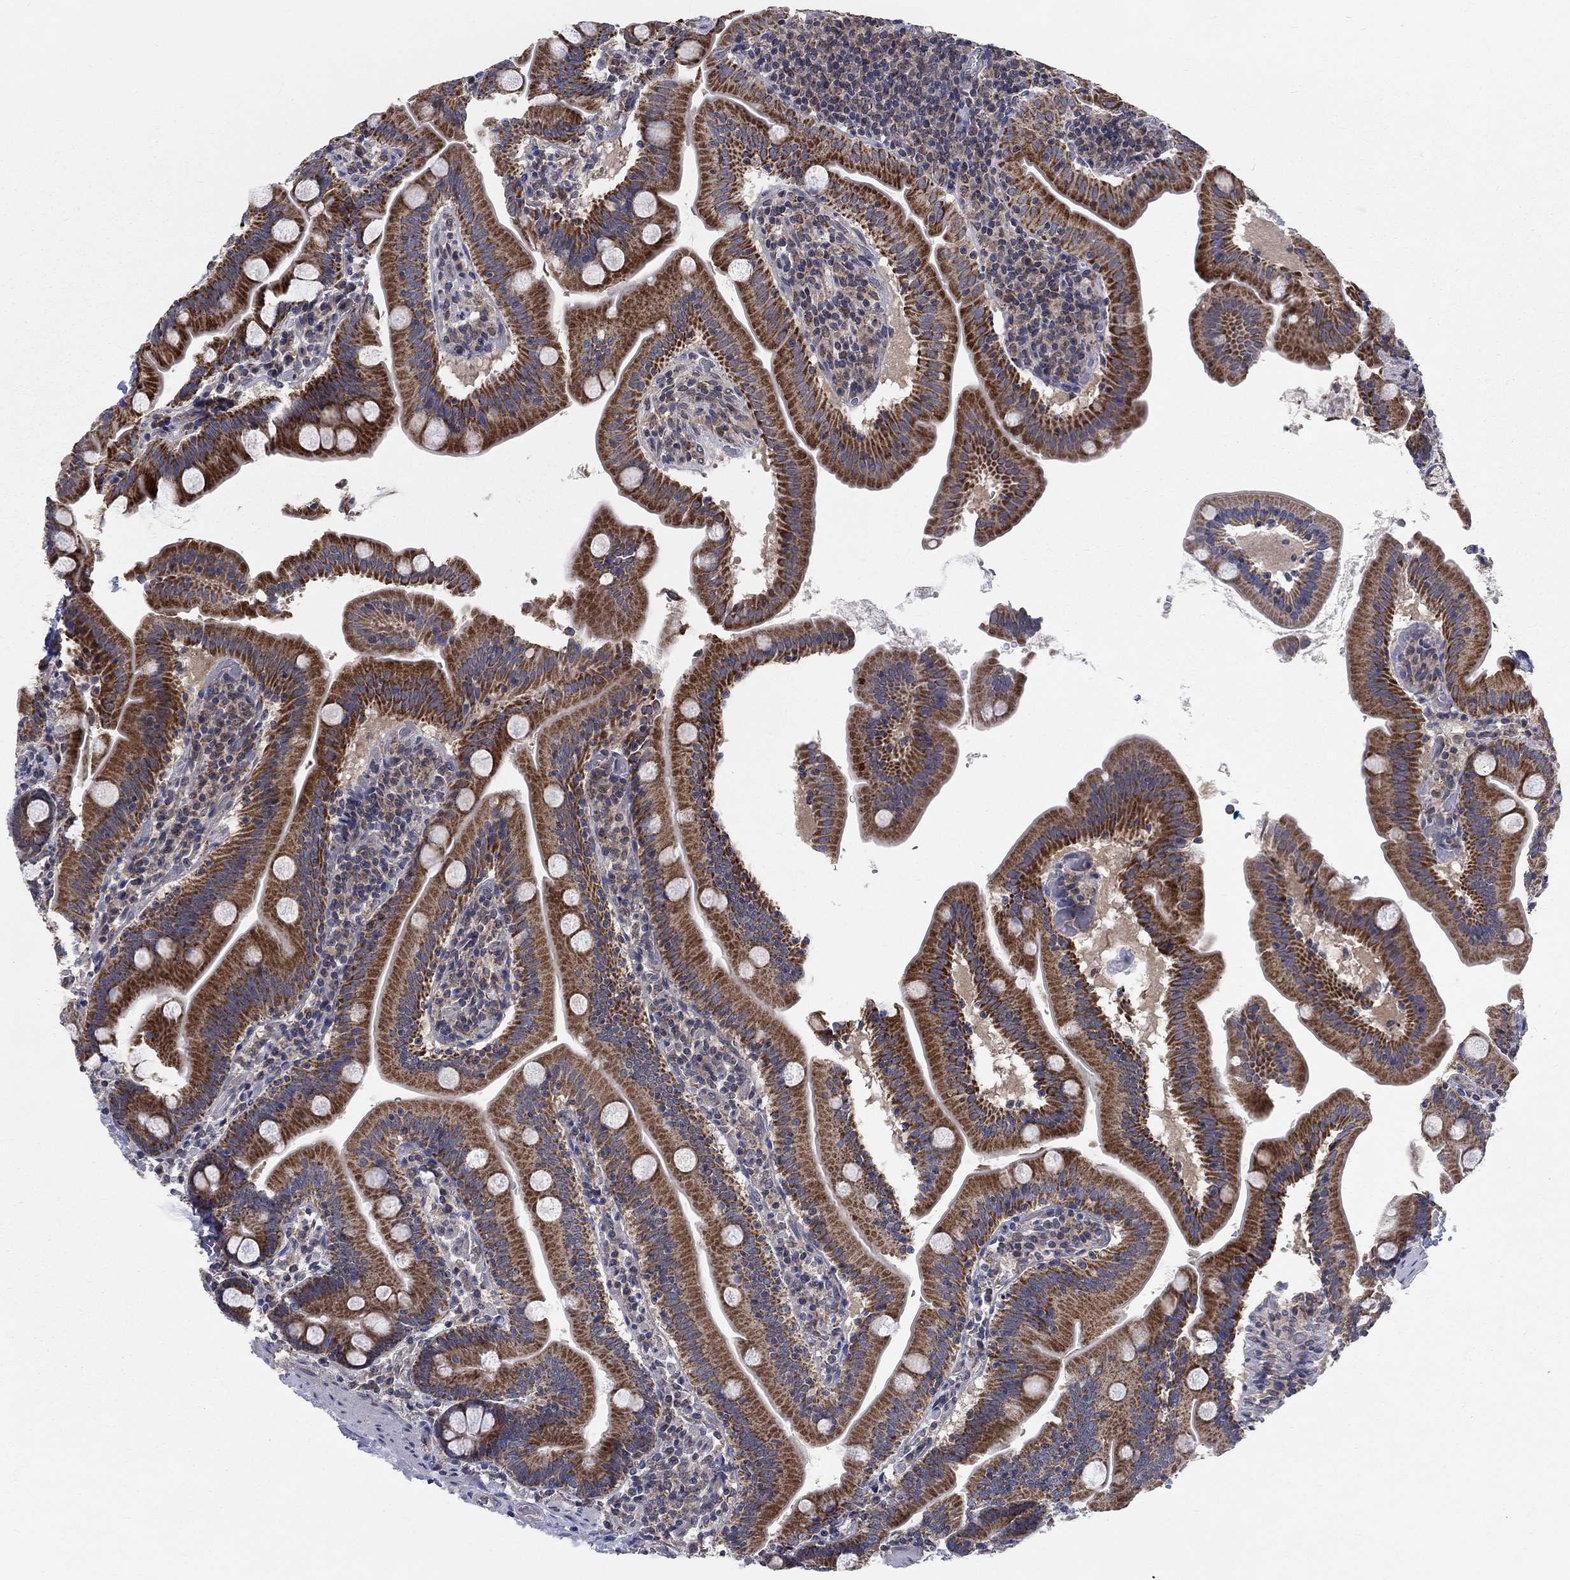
{"staining": {"intensity": "strong", "quantity": "25%-75%", "location": "cytoplasmic/membranous"}, "tissue": "small intestine", "cell_type": "Glandular cells", "image_type": "normal", "snomed": [{"axis": "morphology", "description": "Normal tissue, NOS"}, {"axis": "topography", "description": "Small intestine"}], "caption": "IHC (DAB (3,3'-diaminobenzidine)) staining of unremarkable small intestine shows strong cytoplasmic/membranous protein expression in approximately 25%-75% of glandular cells.", "gene": "NME7", "patient": {"sex": "male", "age": 37}}